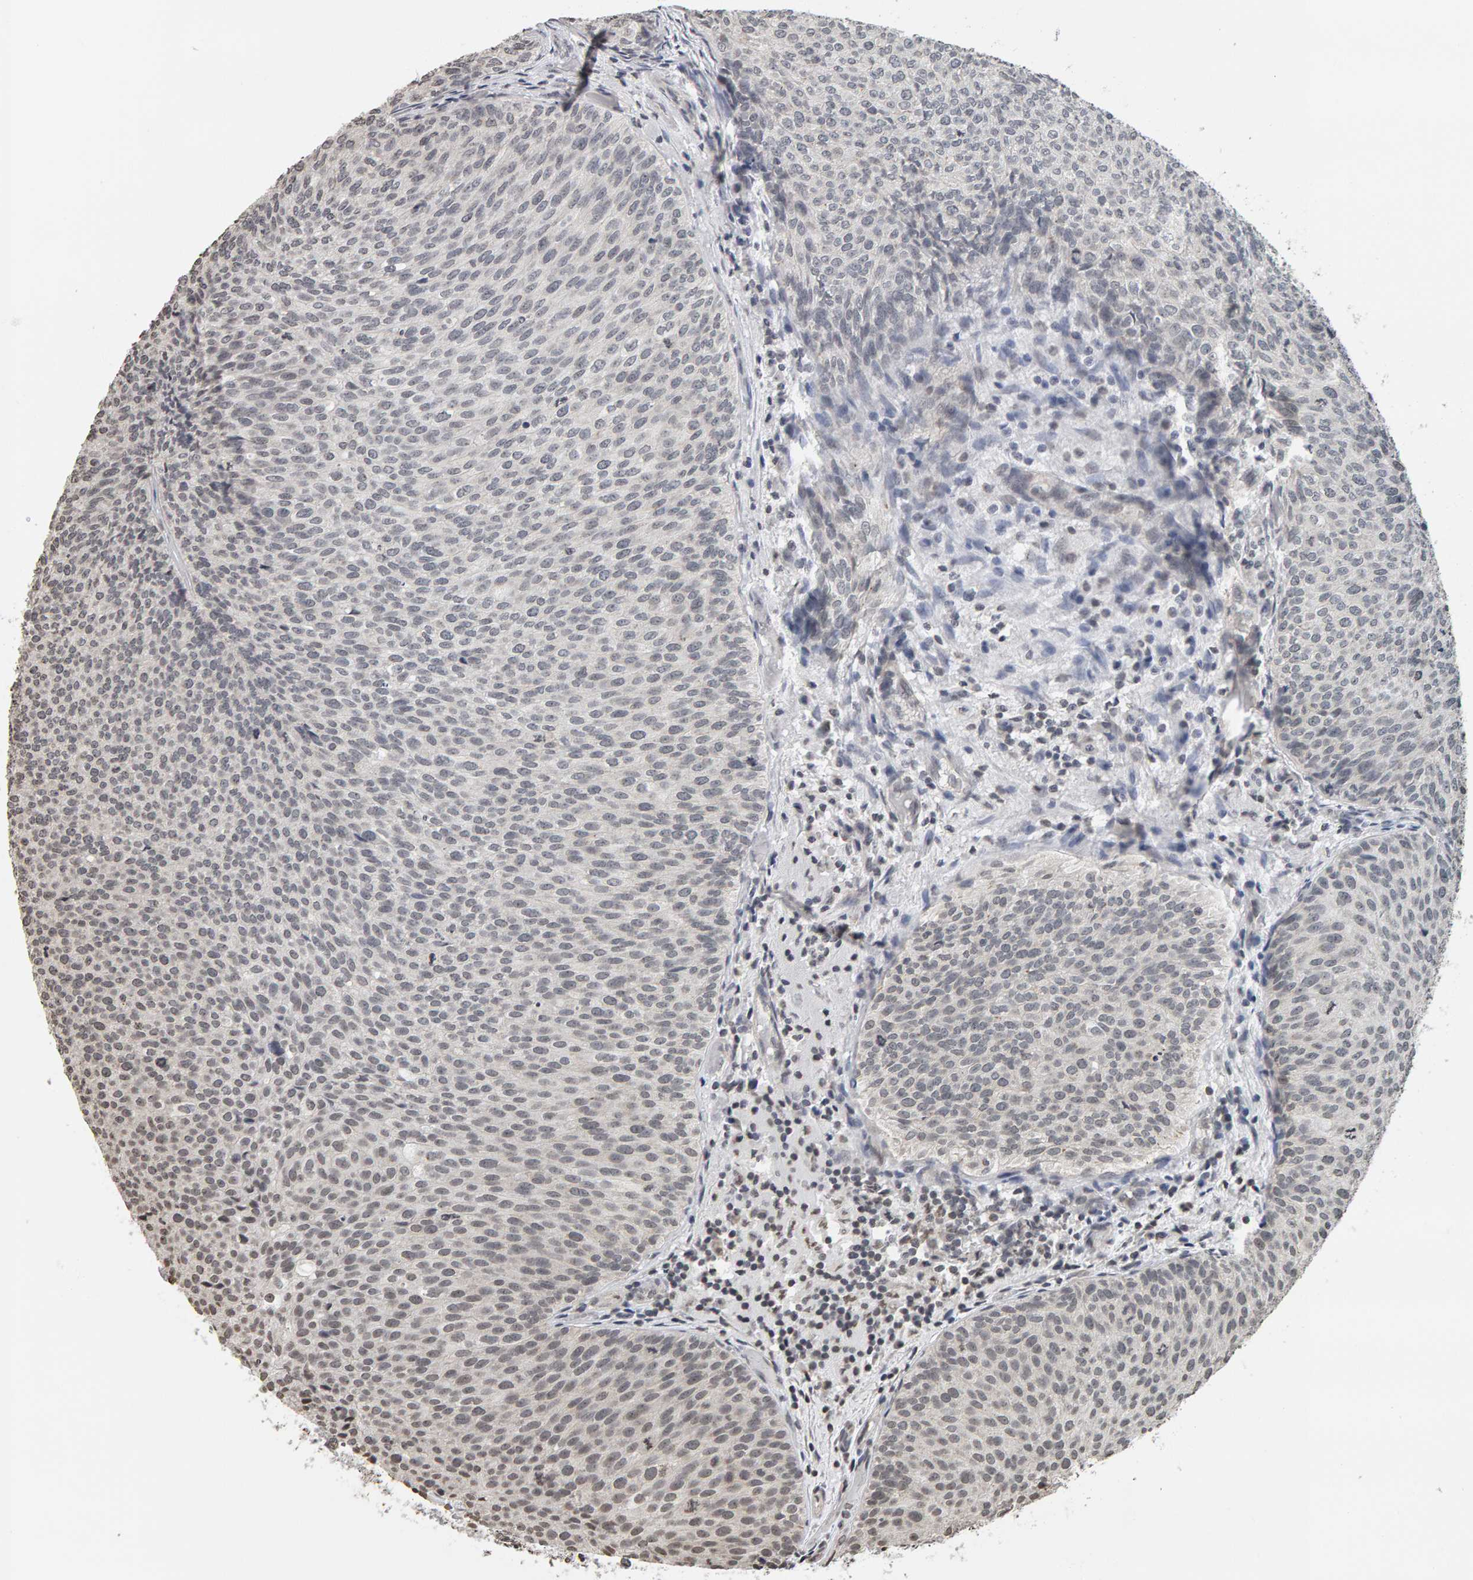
{"staining": {"intensity": "weak", "quantity": "<25%", "location": "nuclear"}, "tissue": "urothelial cancer", "cell_type": "Tumor cells", "image_type": "cancer", "snomed": [{"axis": "morphology", "description": "Urothelial carcinoma, Low grade"}, {"axis": "topography", "description": "Urinary bladder"}], "caption": "IHC image of urothelial cancer stained for a protein (brown), which reveals no expression in tumor cells.", "gene": "AFF4", "patient": {"sex": "male", "age": 86}}